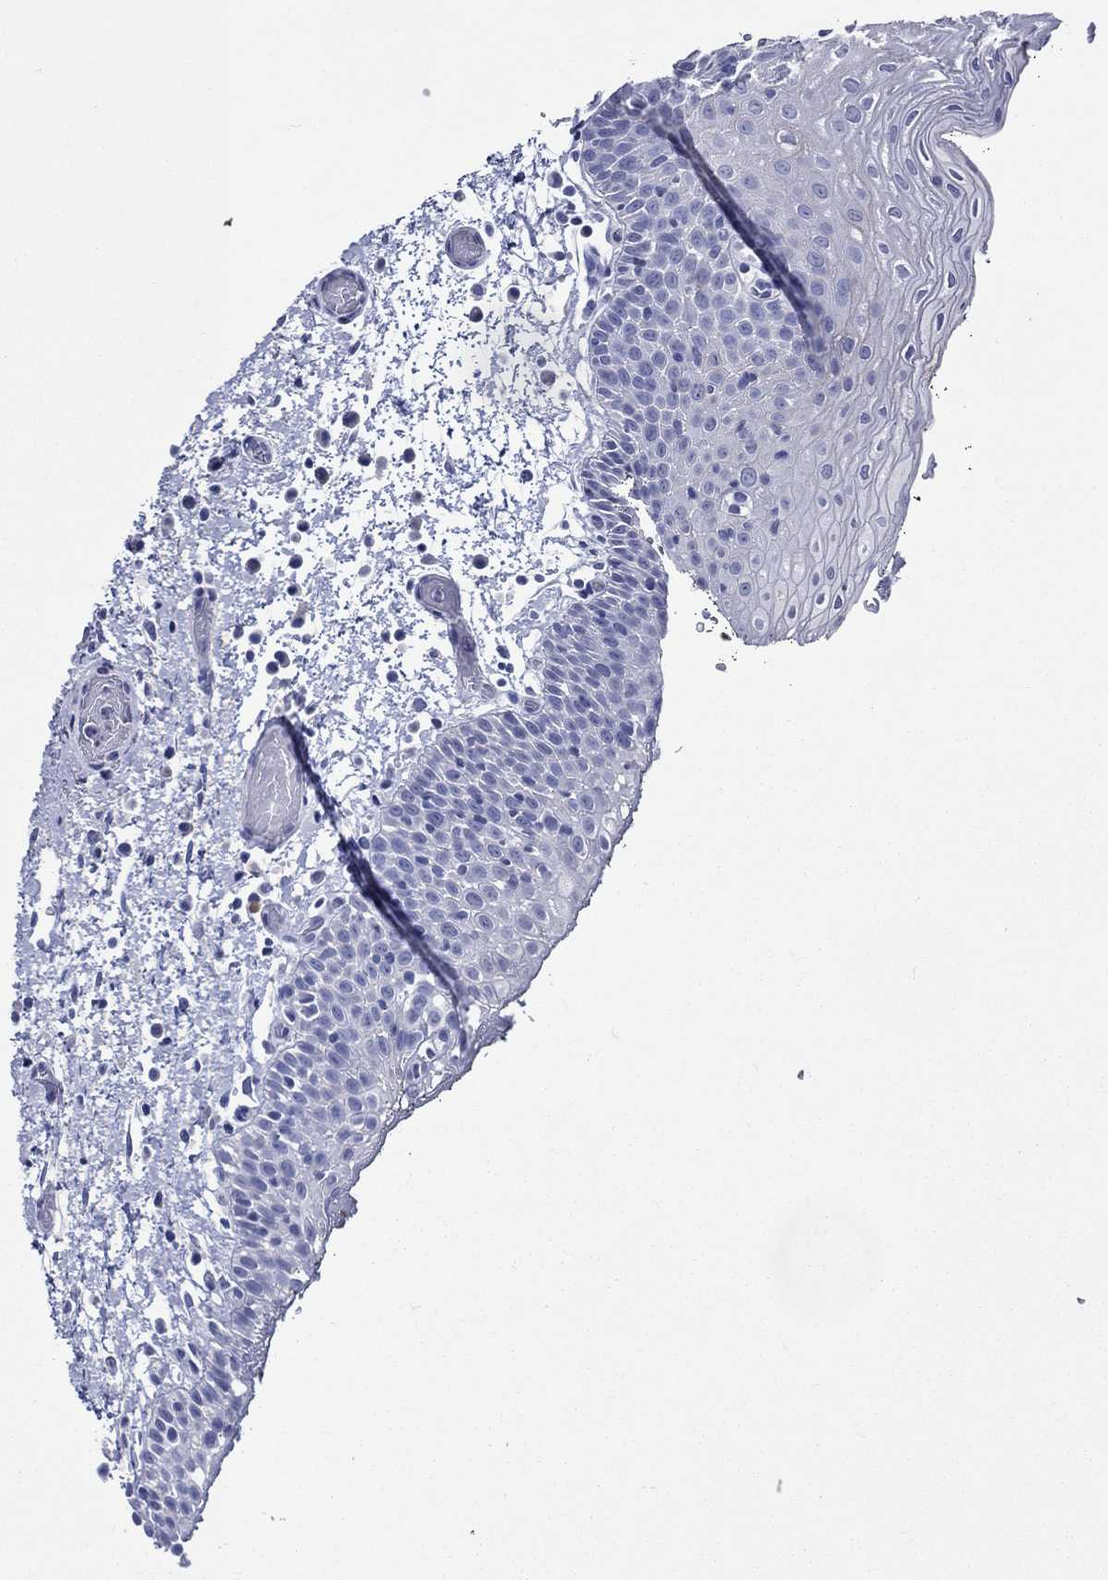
{"staining": {"intensity": "negative", "quantity": "none", "location": "none"}, "tissue": "oral mucosa", "cell_type": "Squamous epithelial cells", "image_type": "normal", "snomed": [{"axis": "morphology", "description": "Normal tissue, NOS"}, {"axis": "morphology", "description": "Squamous cell carcinoma, NOS"}, {"axis": "topography", "description": "Oral tissue"}, {"axis": "topography", "description": "Tounge, NOS"}, {"axis": "topography", "description": "Head-Neck"}], "caption": "DAB (3,3'-diaminobenzidine) immunohistochemical staining of unremarkable human oral mucosa displays no significant expression in squamous epithelial cells.", "gene": "ACE2", "patient": {"sex": "female", "age": 80}}